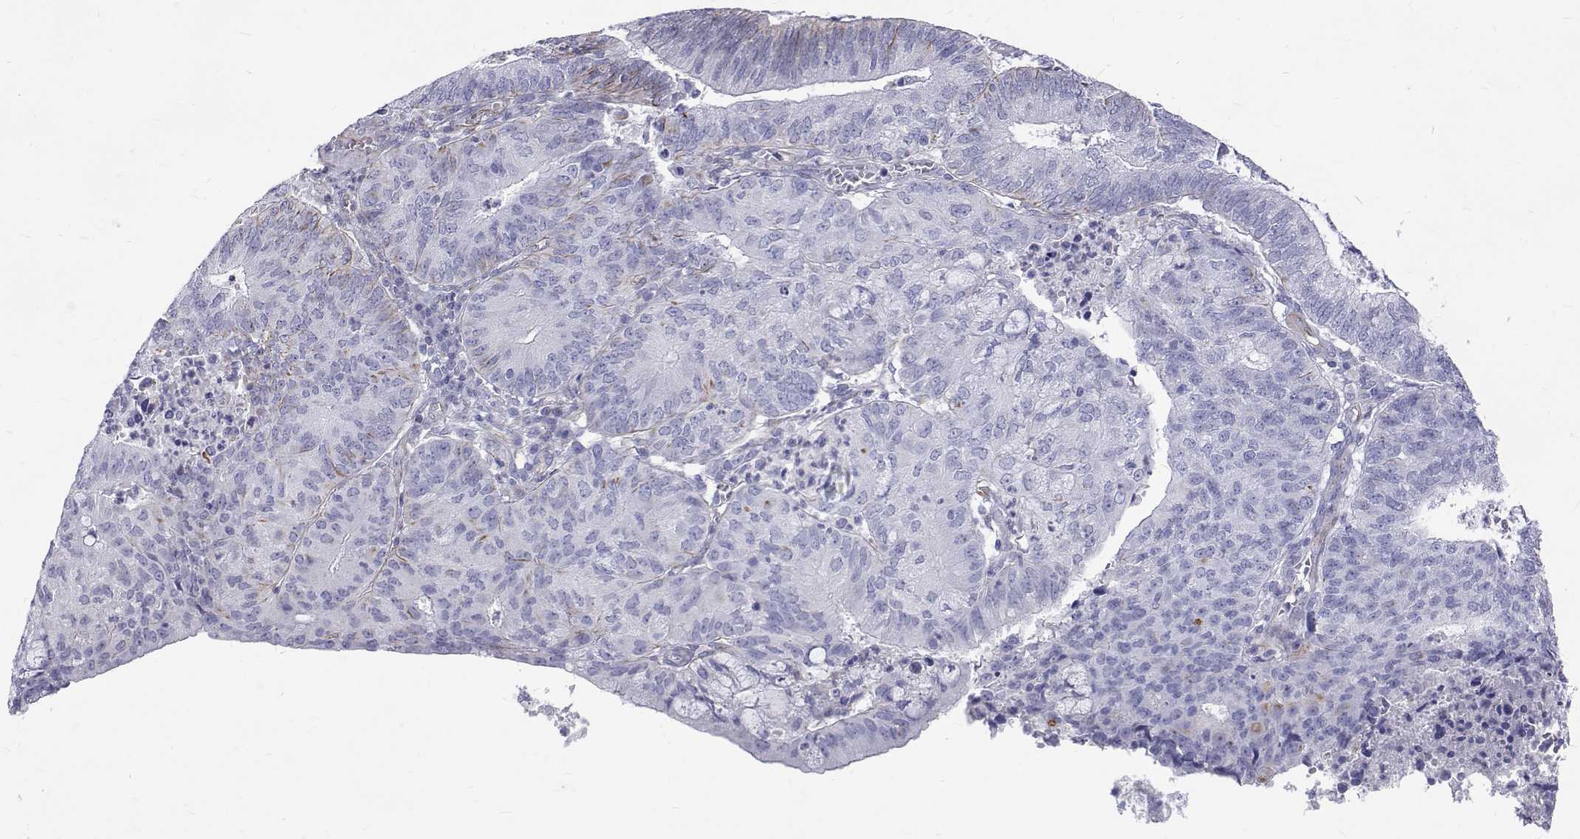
{"staining": {"intensity": "negative", "quantity": "none", "location": "none"}, "tissue": "endometrial cancer", "cell_type": "Tumor cells", "image_type": "cancer", "snomed": [{"axis": "morphology", "description": "Adenocarcinoma, NOS"}, {"axis": "topography", "description": "Endometrium"}], "caption": "Immunohistochemistry (IHC) image of human endometrial adenocarcinoma stained for a protein (brown), which demonstrates no staining in tumor cells.", "gene": "OPRPN", "patient": {"sex": "female", "age": 82}}